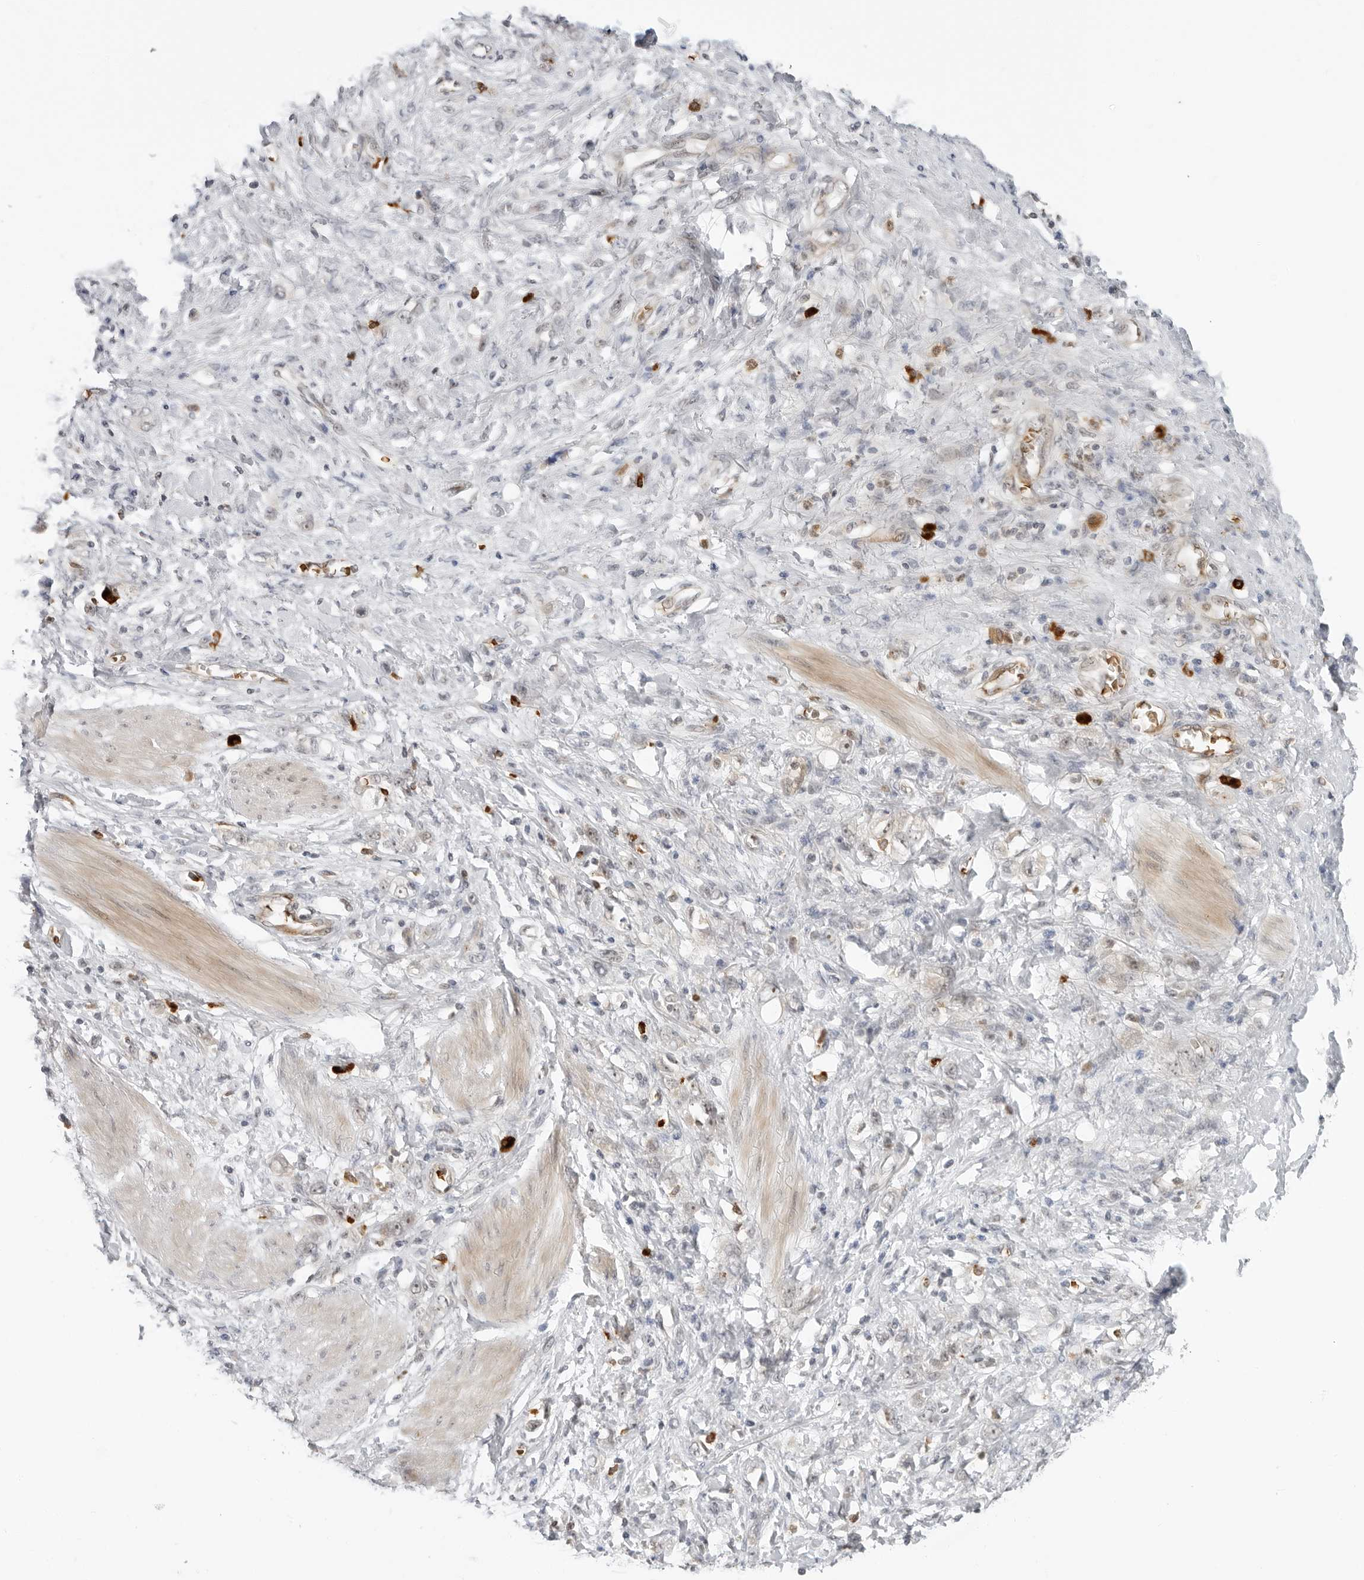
{"staining": {"intensity": "negative", "quantity": "none", "location": "none"}, "tissue": "stomach cancer", "cell_type": "Tumor cells", "image_type": "cancer", "snomed": [{"axis": "morphology", "description": "Adenocarcinoma, NOS"}, {"axis": "topography", "description": "Stomach"}], "caption": "The image shows no significant positivity in tumor cells of adenocarcinoma (stomach). Nuclei are stained in blue.", "gene": "SUGCT", "patient": {"sex": "female", "age": 76}}